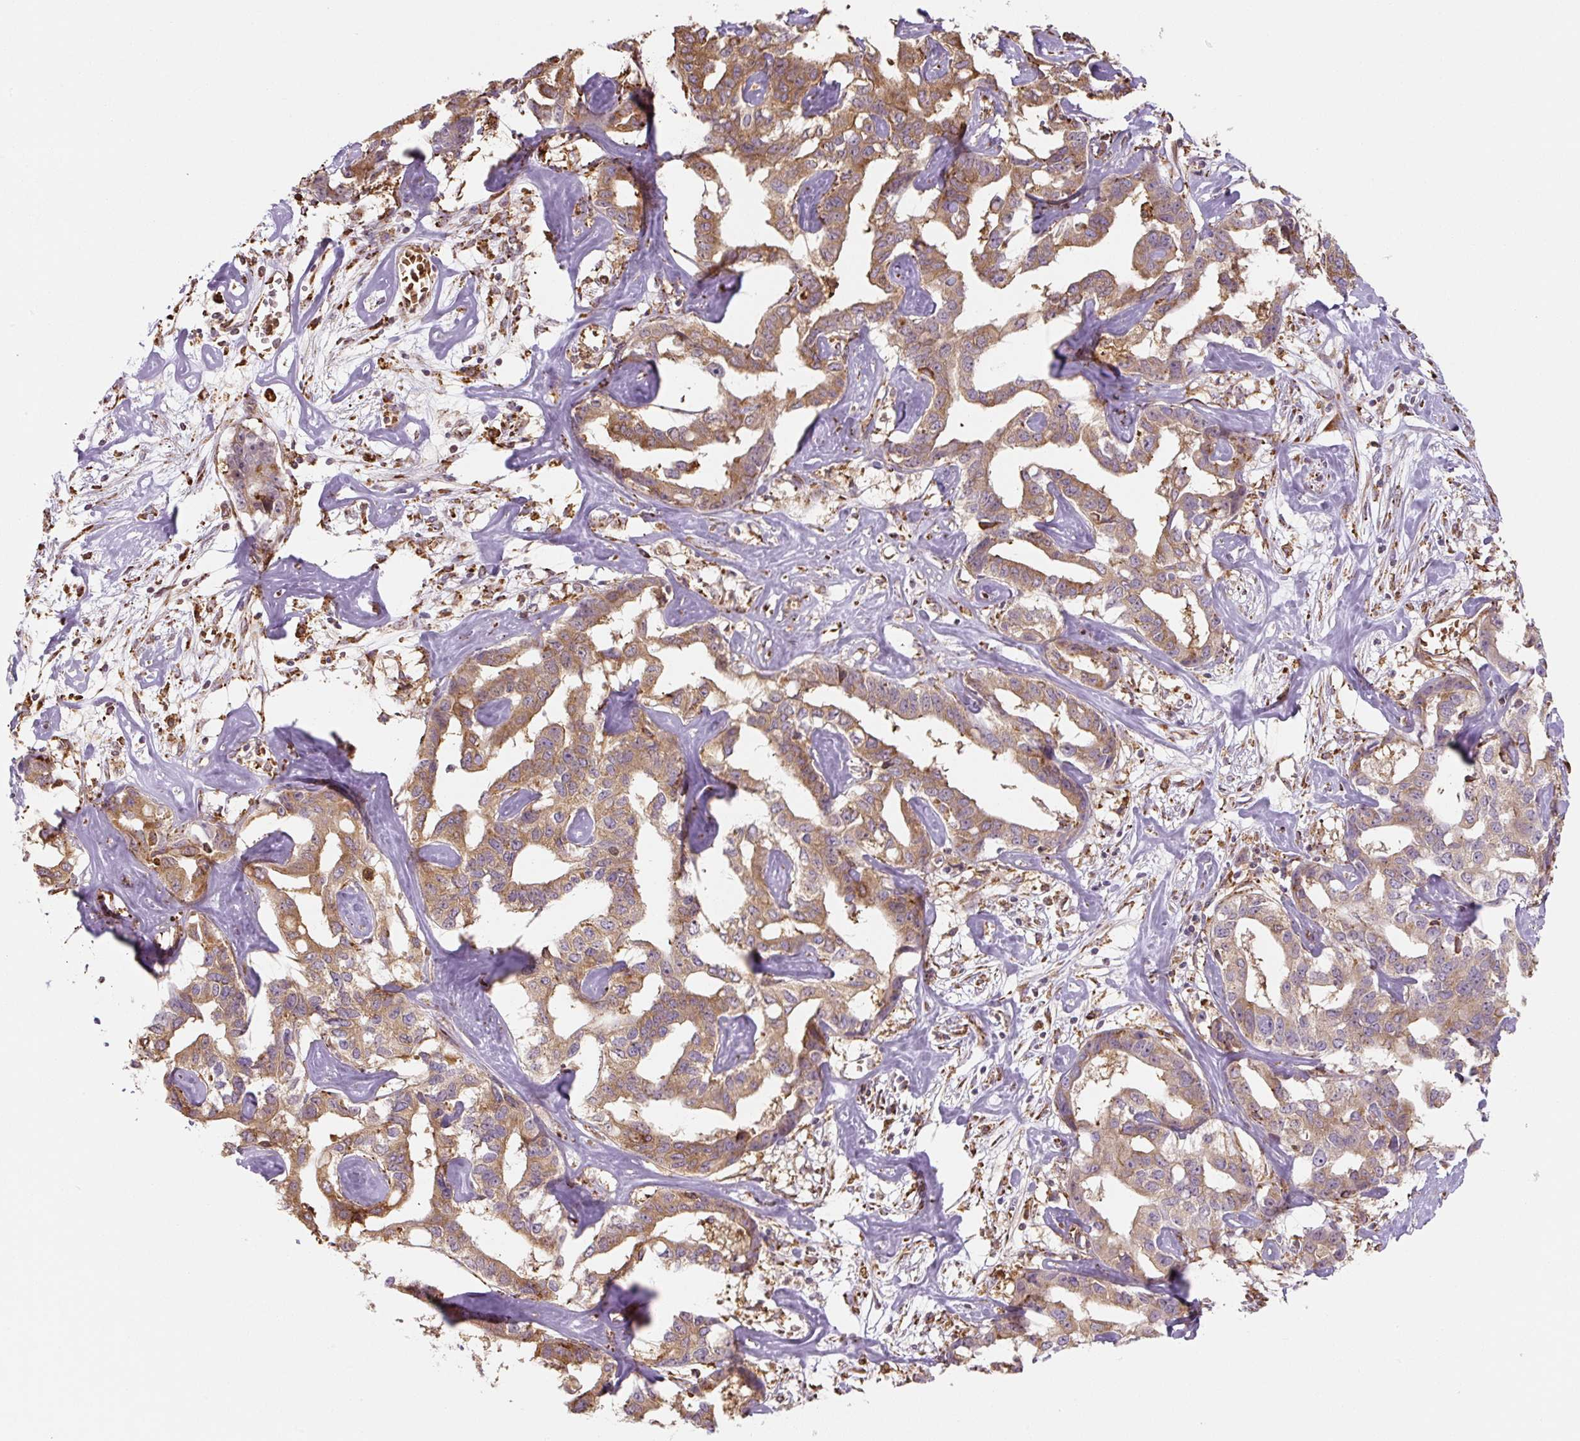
{"staining": {"intensity": "moderate", "quantity": ">75%", "location": "cytoplasmic/membranous"}, "tissue": "liver cancer", "cell_type": "Tumor cells", "image_type": "cancer", "snomed": [{"axis": "morphology", "description": "Cholangiocarcinoma"}, {"axis": "topography", "description": "Liver"}], "caption": "Protein staining reveals moderate cytoplasmic/membranous expression in approximately >75% of tumor cells in cholangiocarcinoma (liver).", "gene": "RASA1", "patient": {"sex": "male", "age": 59}}